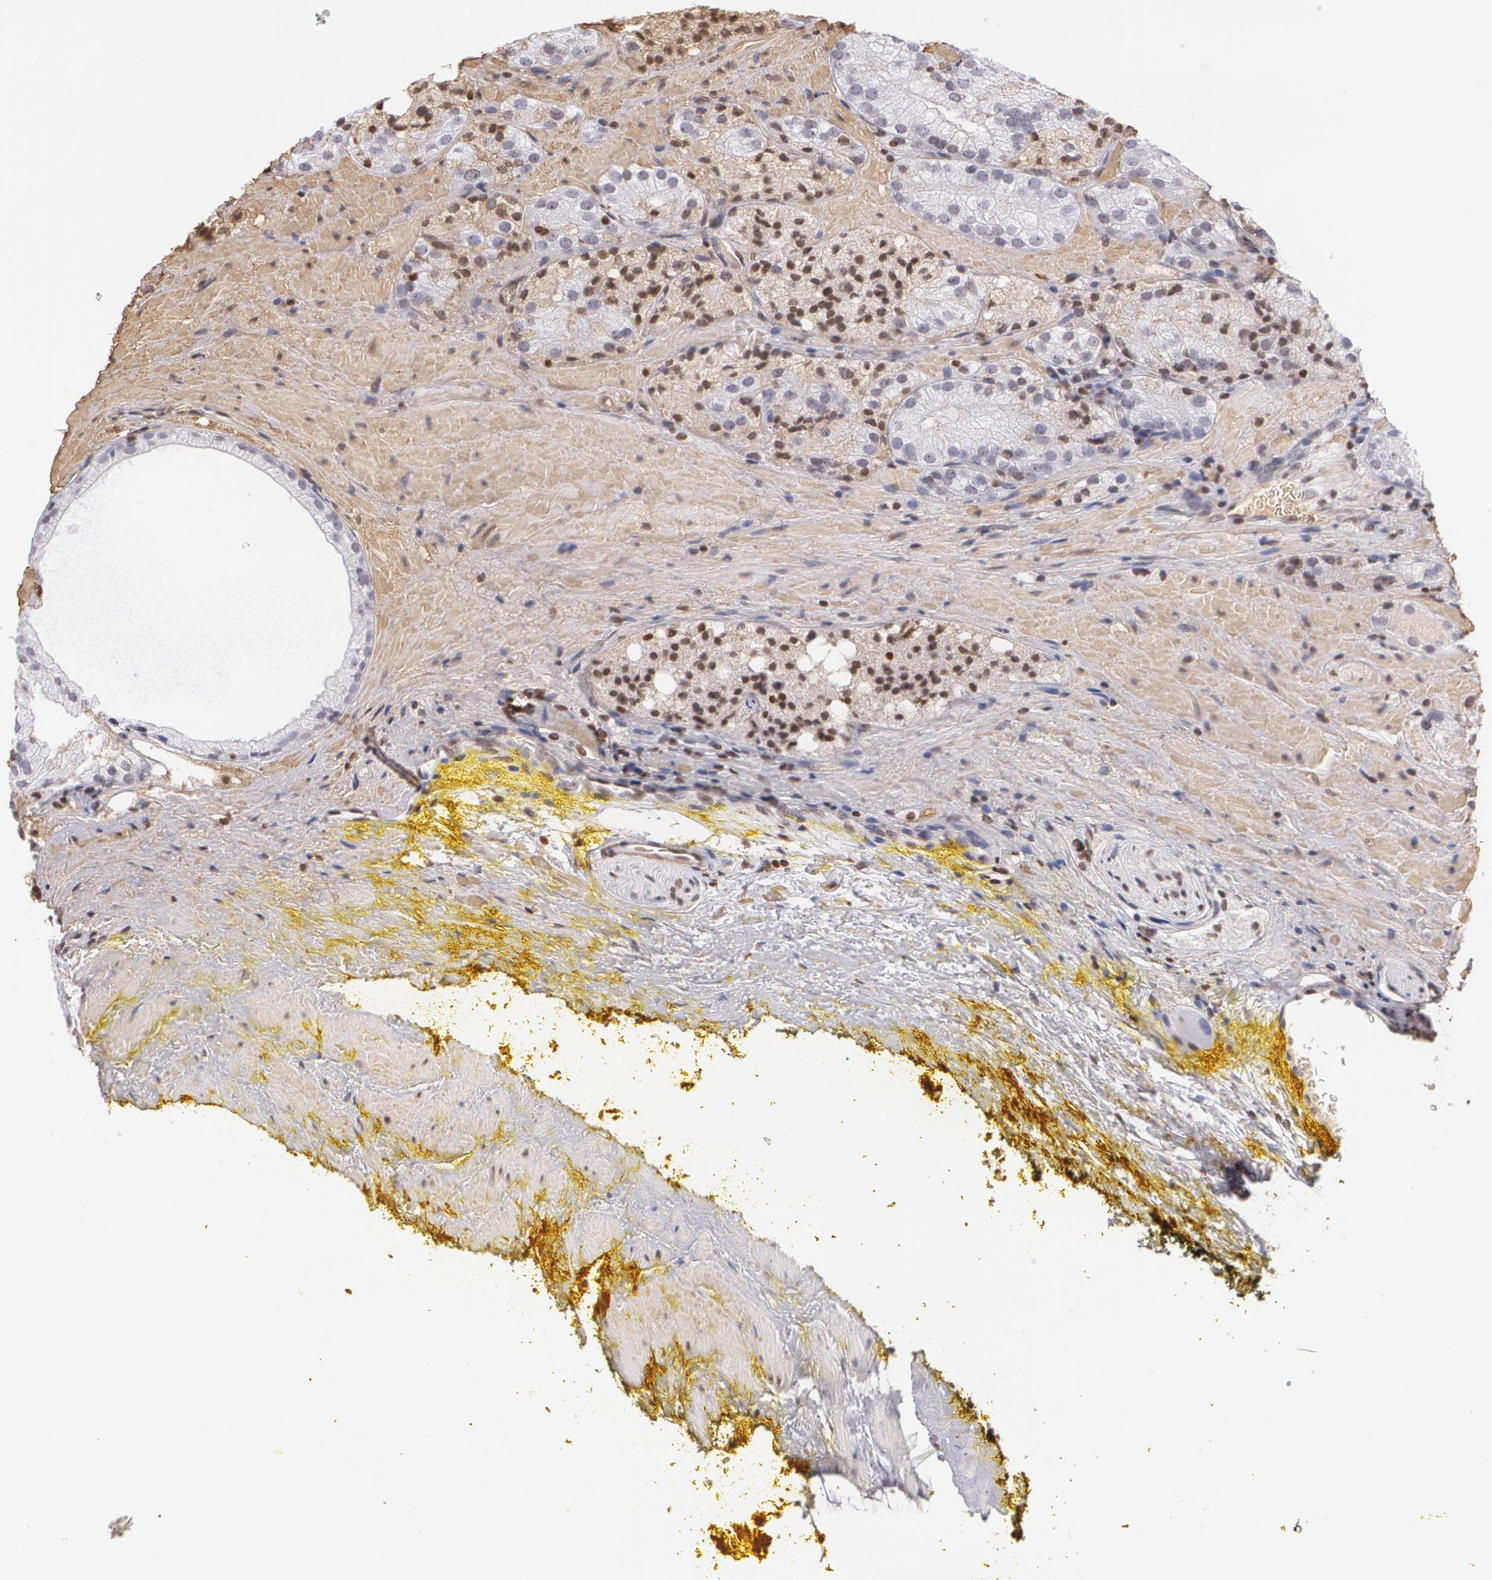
{"staining": {"intensity": "negative", "quantity": "none", "location": "none"}, "tissue": "prostate cancer", "cell_type": "Tumor cells", "image_type": "cancer", "snomed": [{"axis": "morphology", "description": "Adenocarcinoma, Low grade"}, {"axis": "topography", "description": "Prostate"}], "caption": "The image displays no significant staining in tumor cells of low-grade adenocarcinoma (prostate).", "gene": "VAMP1", "patient": {"sex": "male", "age": 60}}